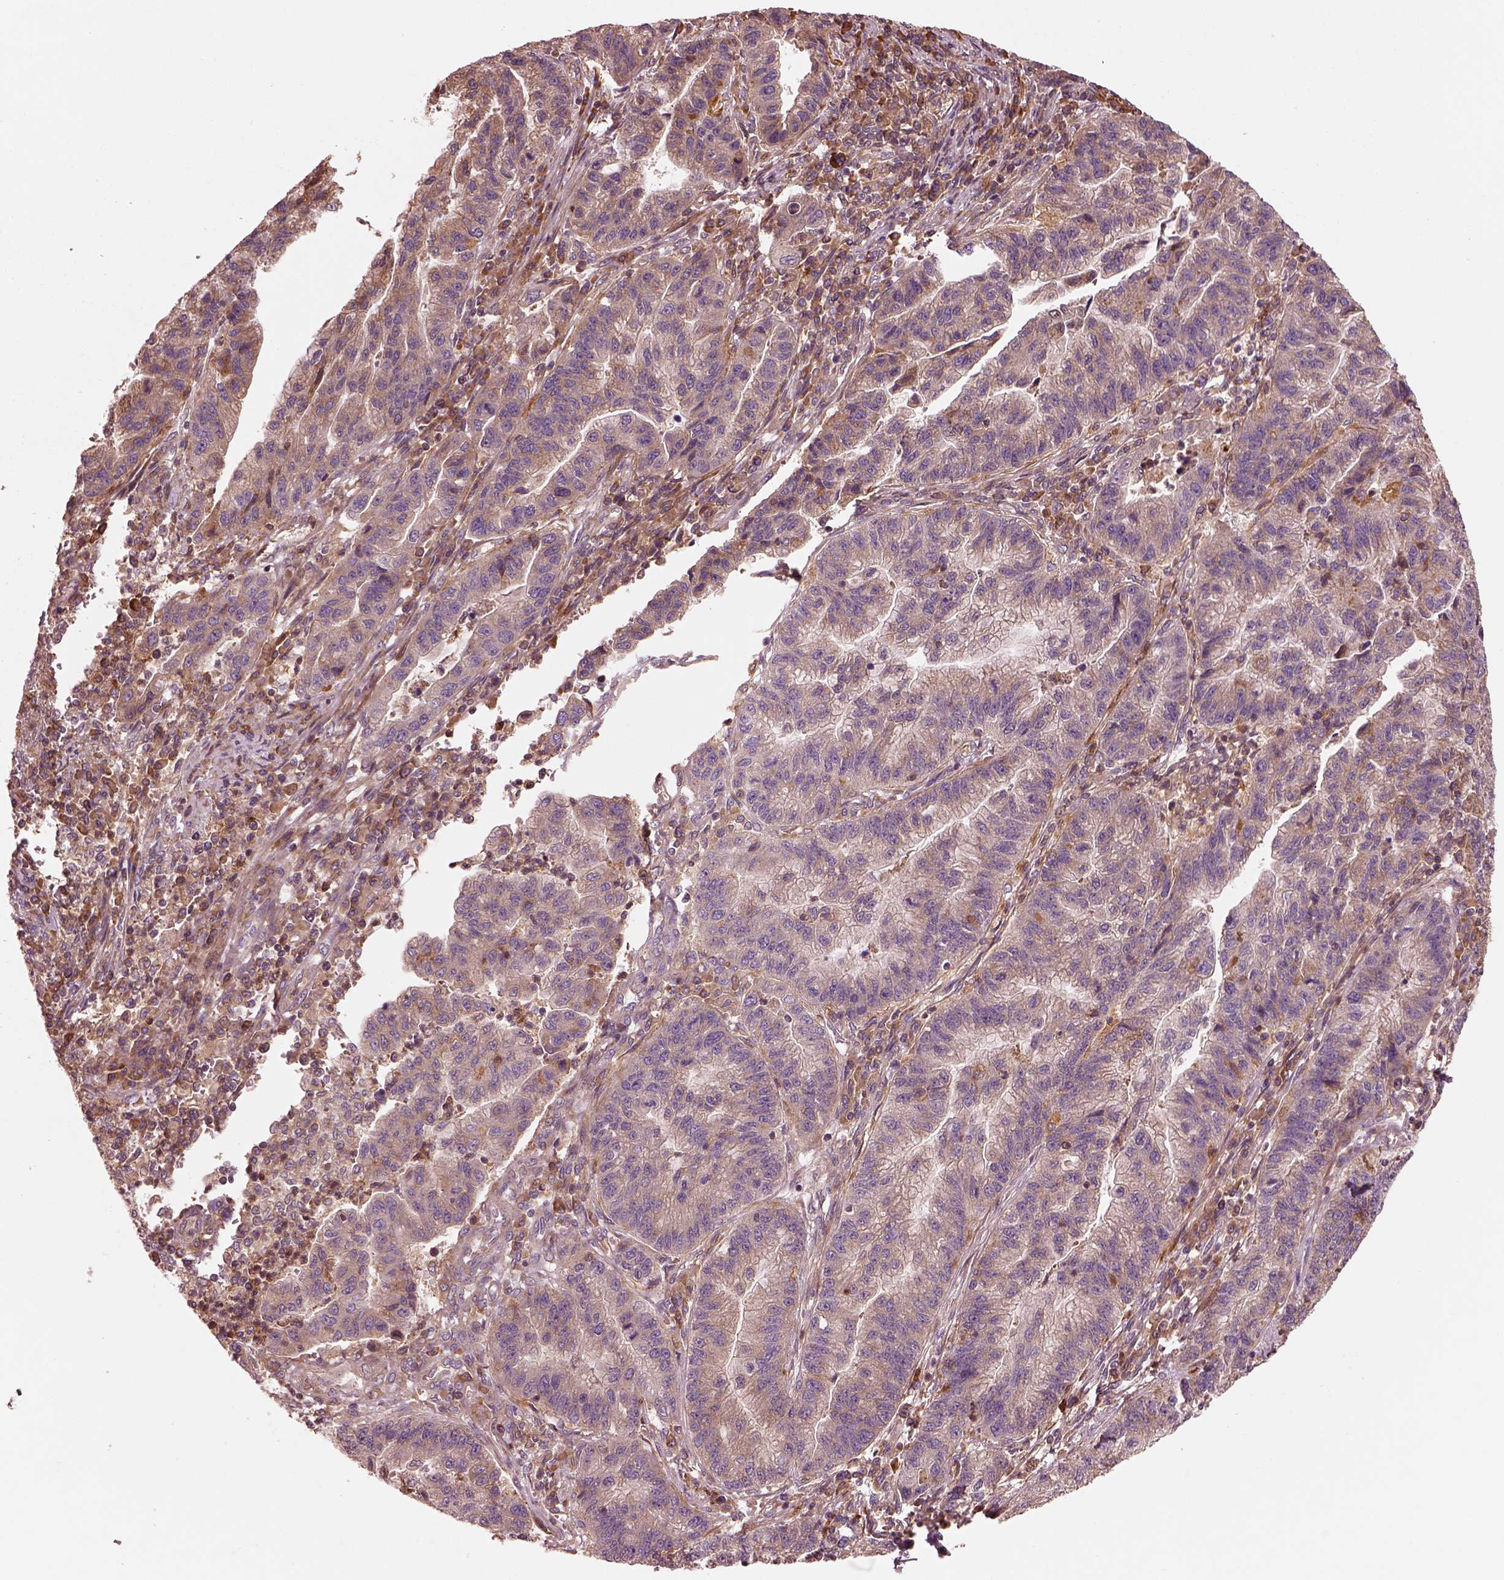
{"staining": {"intensity": "weak", "quantity": "<25%", "location": "cytoplasmic/membranous"}, "tissue": "stomach cancer", "cell_type": "Tumor cells", "image_type": "cancer", "snomed": [{"axis": "morphology", "description": "Adenocarcinoma, NOS"}, {"axis": "topography", "description": "Stomach"}], "caption": "A photomicrograph of stomach adenocarcinoma stained for a protein demonstrates no brown staining in tumor cells. Nuclei are stained in blue.", "gene": "ASCC2", "patient": {"sex": "male", "age": 83}}